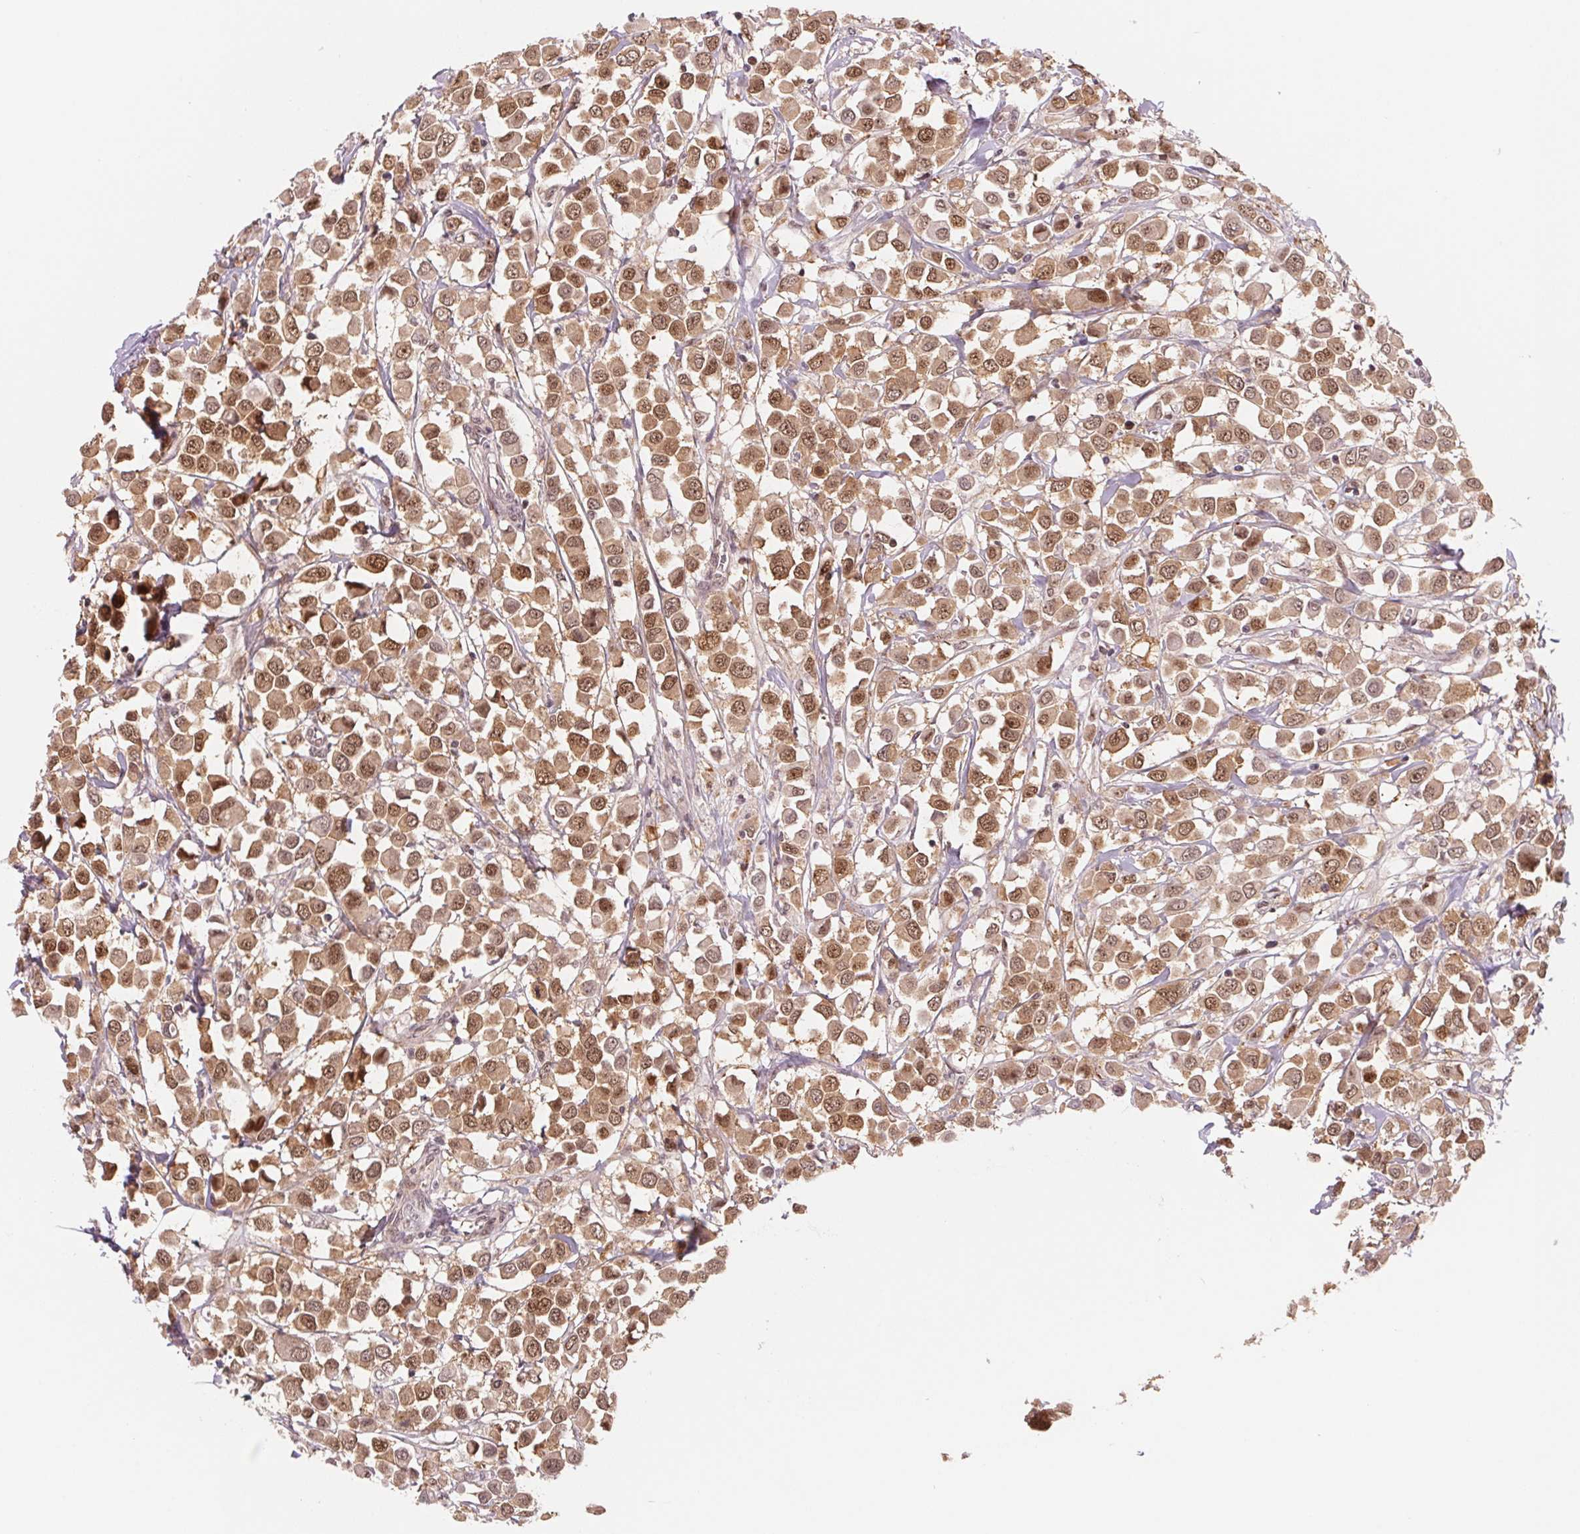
{"staining": {"intensity": "moderate", "quantity": ">75%", "location": "cytoplasmic/membranous,nuclear"}, "tissue": "breast cancer", "cell_type": "Tumor cells", "image_type": "cancer", "snomed": [{"axis": "morphology", "description": "Duct carcinoma"}, {"axis": "topography", "description": "Breast"}], "caption": "This image shows immunohistochemistry staining of human breast intraductal carcinoma, with medium moderate cytoplasmic/membranous and nuclear staining in about >75% of tumor cells.", "gene": "DNAJB6", "patient": {"sex": "female", "age": 61}}